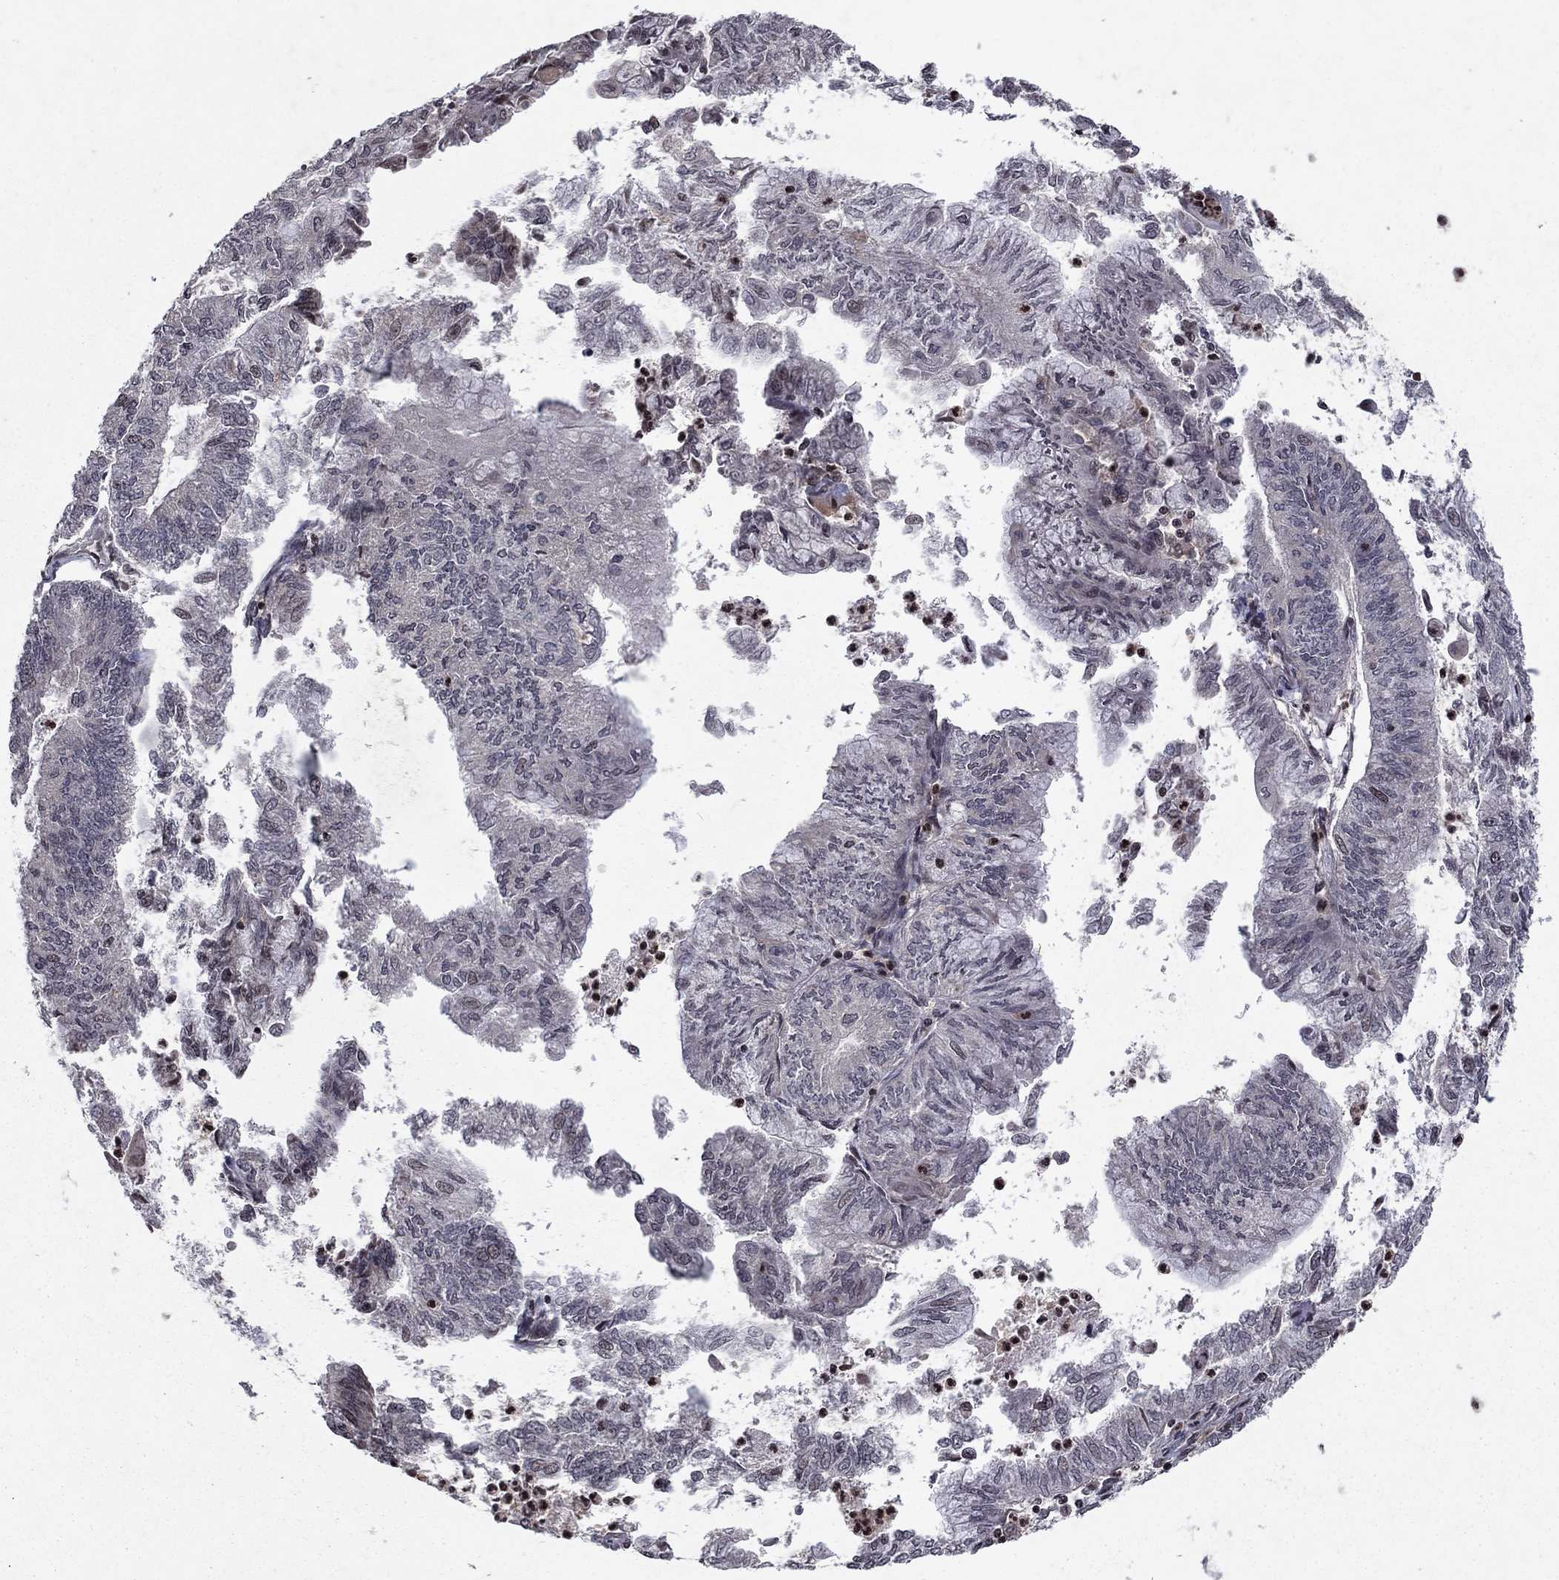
{"staining": {"intensity": "weak", "quantity": "<25%", "location": "cytoplasmic/membranous"}, "tissue": "endometrial cancer", "cell_type": "Tumor cells", "image_type": "cancer", "snomed": [{"axis": "morphology", "description": "Adenocarcinoma, NOS"}, {"axis": "topography", "description": "Endometrium"}], "caption": "IHC of adenocarcinoma (endometrial) reveals no staining in tumor cells.", "gene": "SORBS1", "patient": {"sex": "female", "age": 59}}